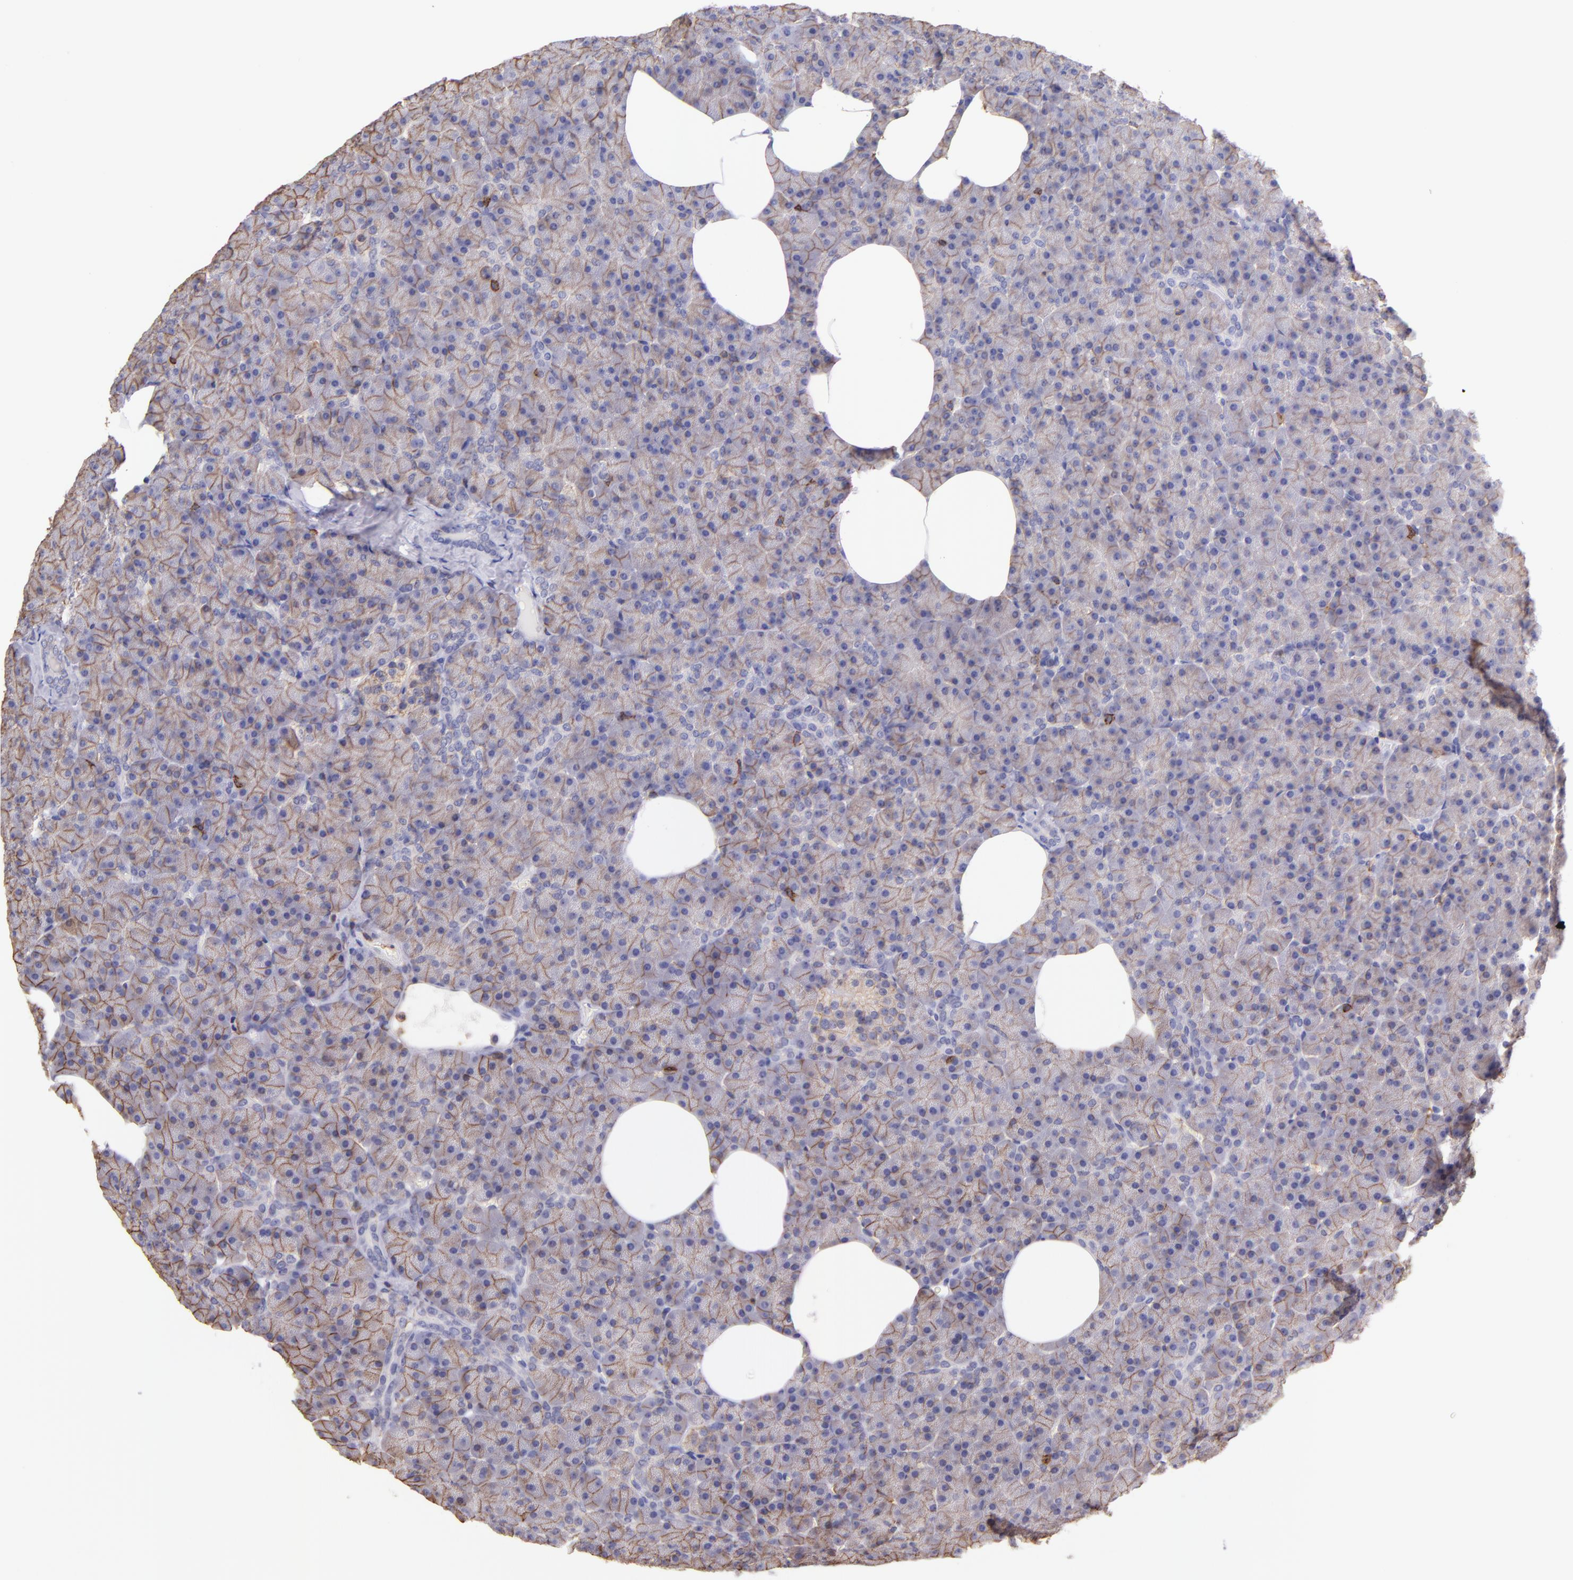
{"staining": {"intensity": "weak", "quantity": ">75%", "location": "cytoplasmic/membranous"}, "tissue": "pancreas", "cell_type": "Exocrine glandular cells", "image_type": "normal", "snomed": [{"axis": "morphology", "description": "Normal tissue, NOS"}, {"axis": "topography", "description": "Pancreas"}], "caption": "Protein expression analysis of normal pancreas reveals weak cytoplasmic/membranous positivity in about >75% of exocrine glandular cells. (brown staining indicates protein expression, while blue staining denotes nuclei).", "gene": "SPN", "patient": {"sex": "female", "age": 35}}